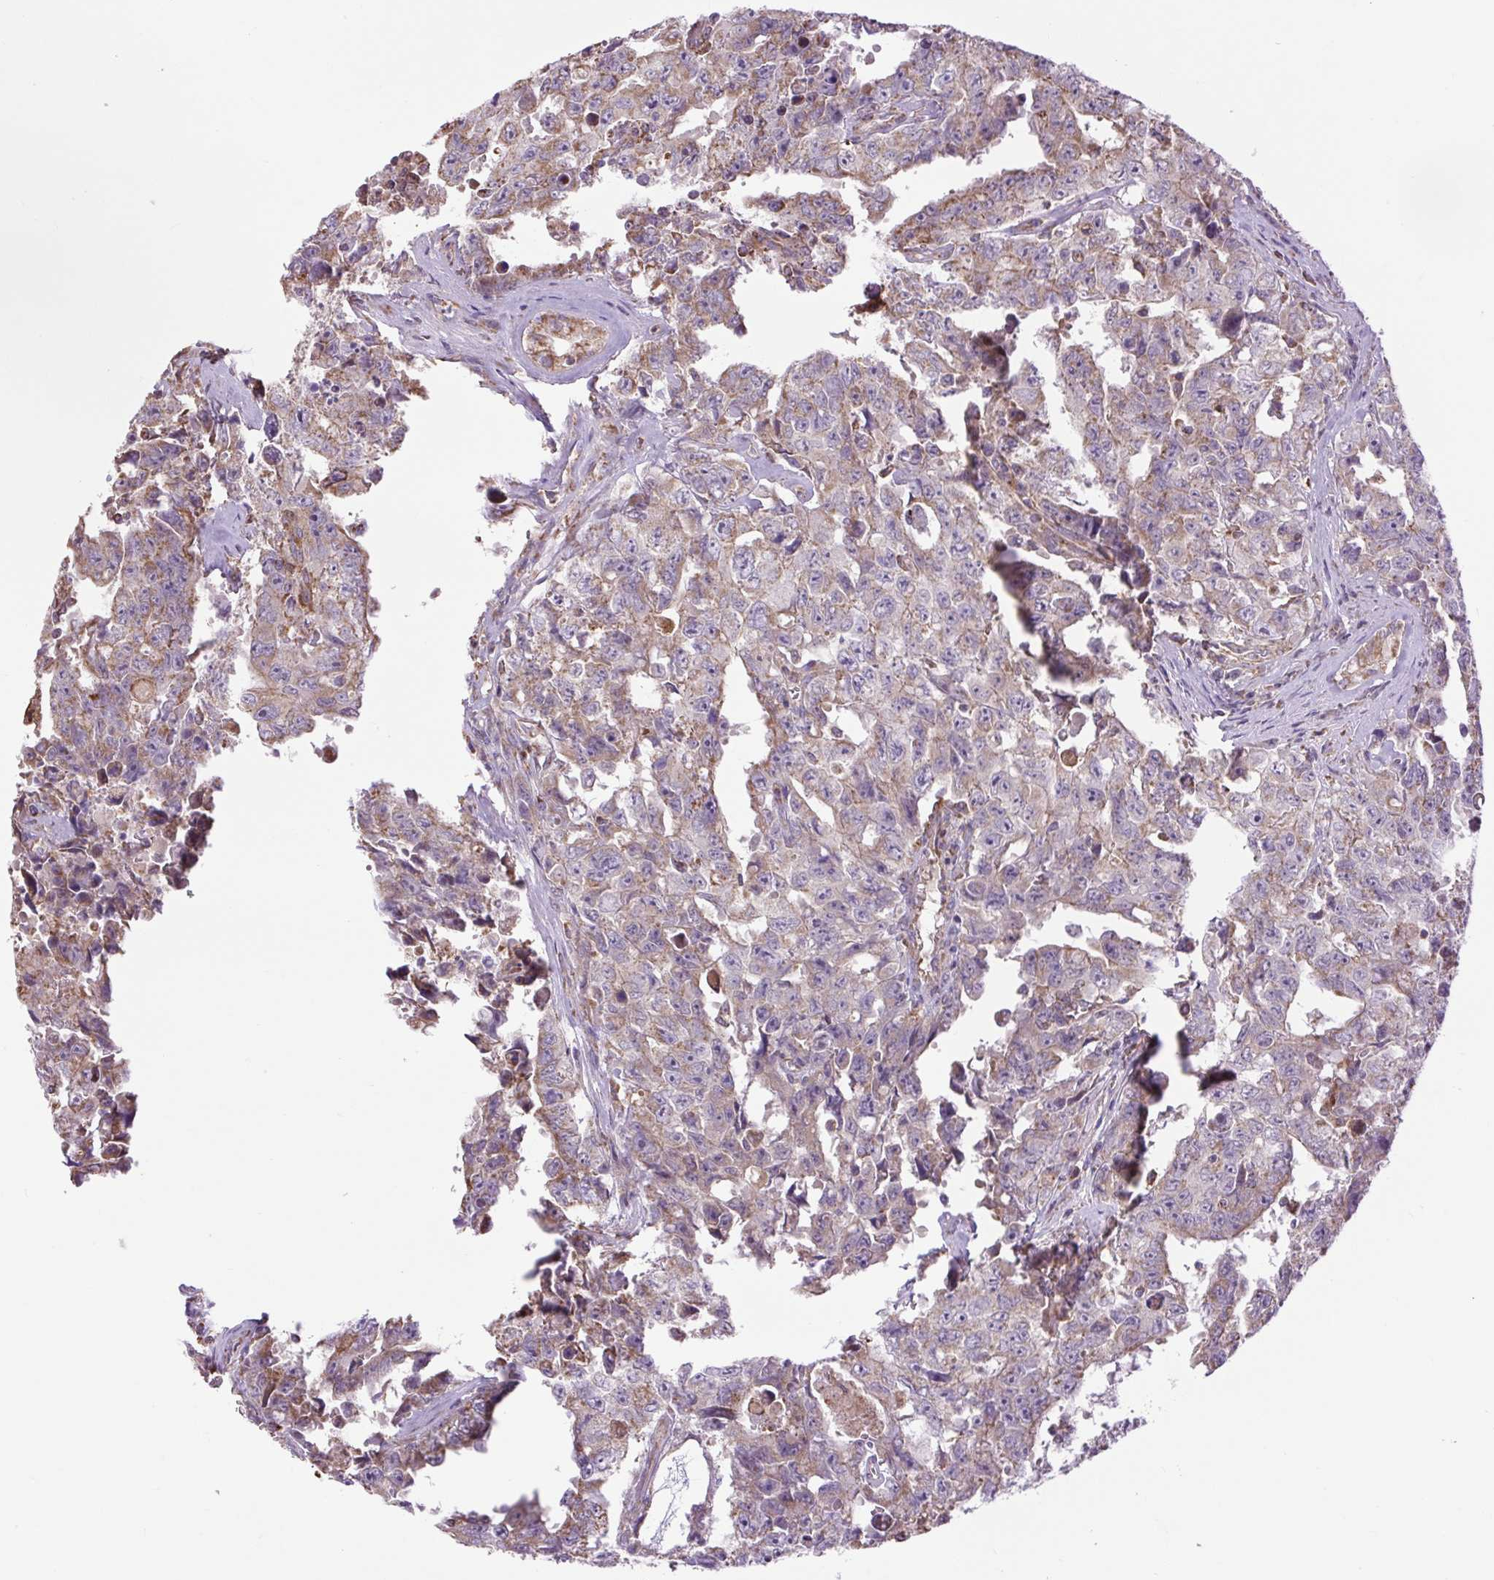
{"staining": {"intensity": "weak", "quantity": ">75%", "location": "cytoplasmic/membranous"}, "tissue": "testis cancer", "cell_type": "Tumor cells", "image_type": "cancer", "snomed": [{"axis": "morphology", "description": "Carcinoma, Embryonal, NOS"}, {"axis": "topography", "description": "Testis"}], "caption": "Protein staining displays weak cytoplasmic/membranous staining in about >75% of tumor cells in embryonal carcinoma (testis). Immunohistochemistry (ihc) stains the protein of interest in brown and the nuclei are stained blue.", "gene": "PLCG1", "patient": {"sex": "male", "age": 24}}